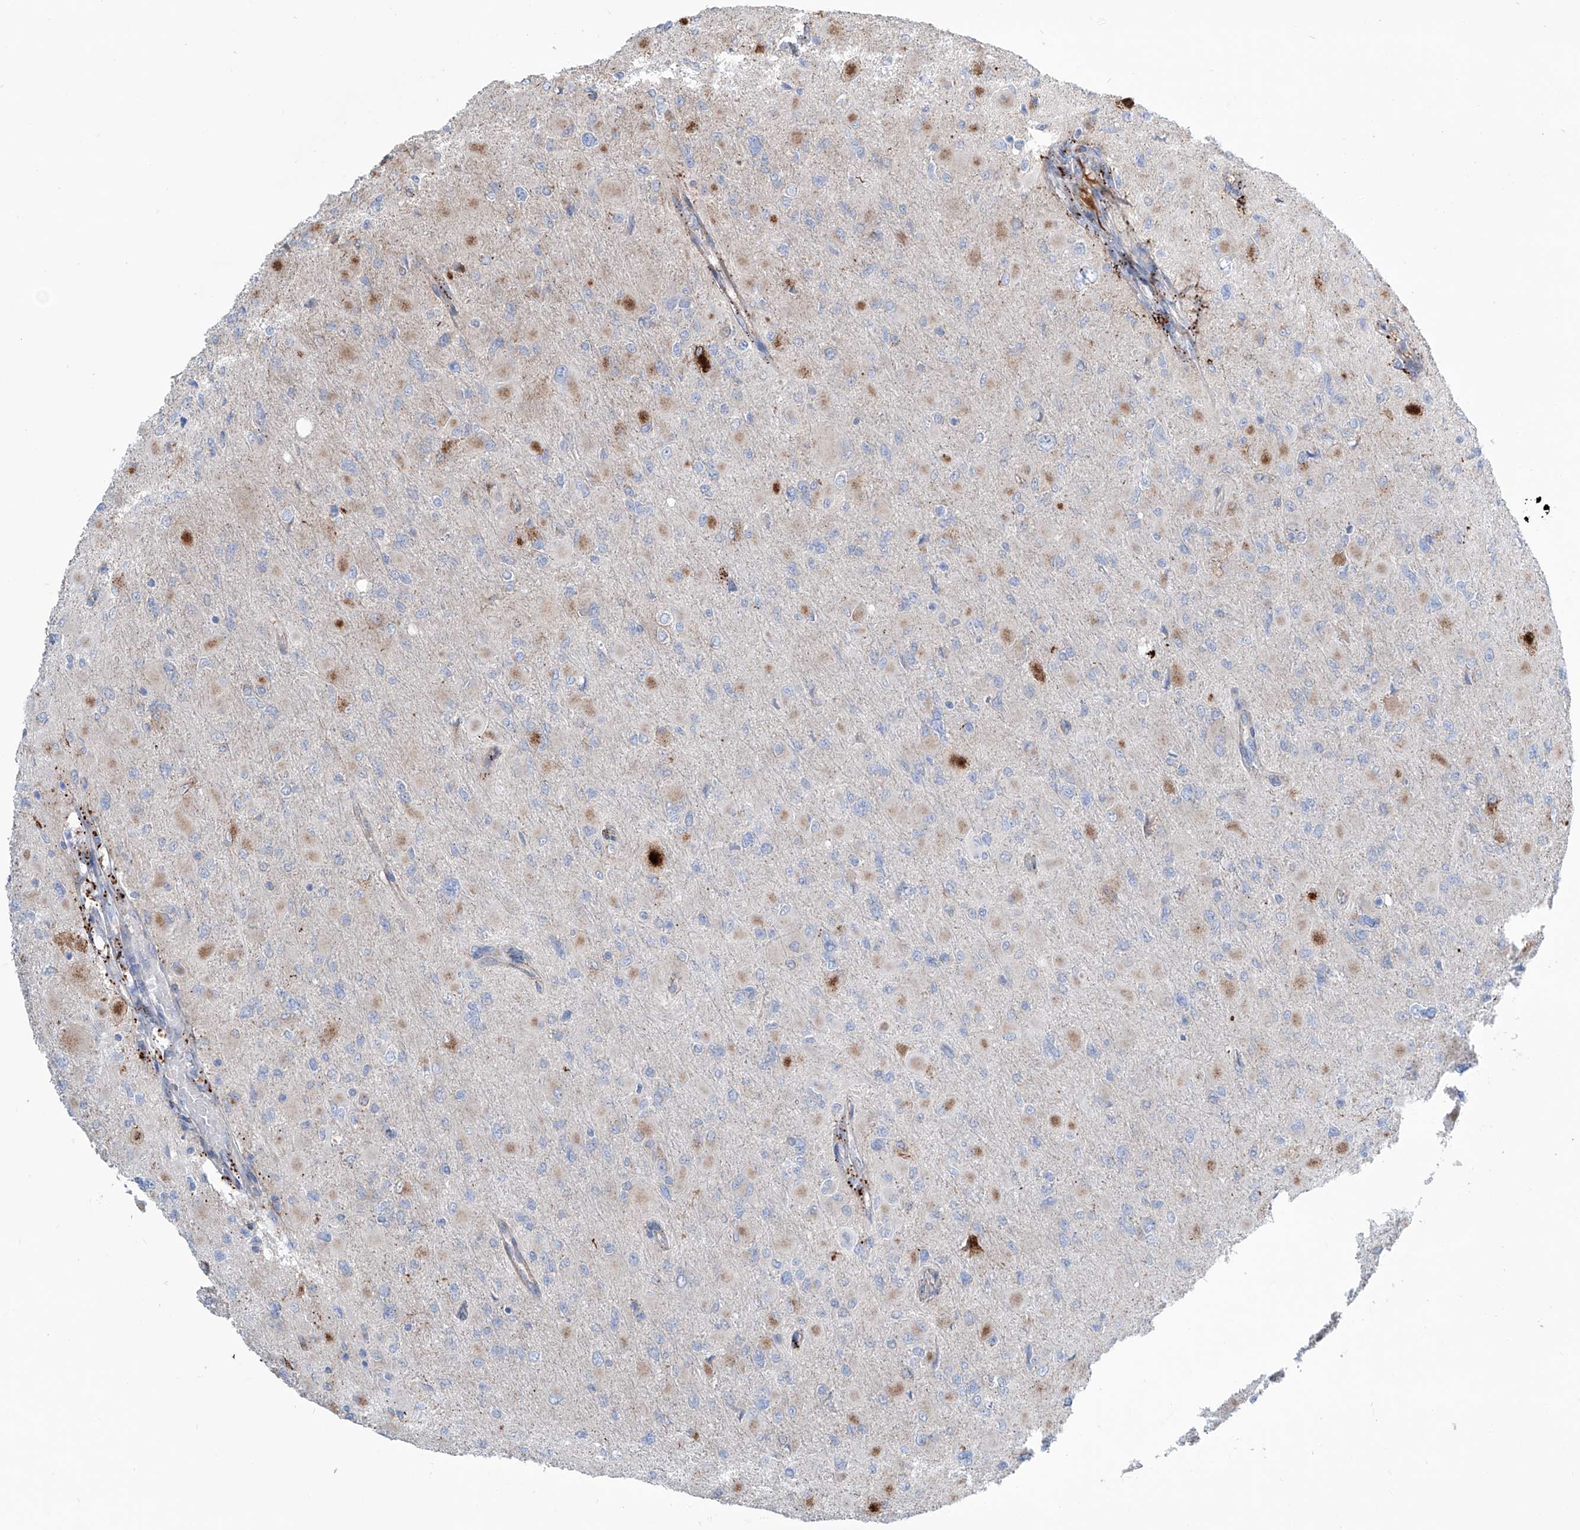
{"staining": {"intensity": "negative", "quantity": "none", "location": "none"}, "tissue": "glioma", "cell_type": "Tumor cells", "image_type": "cancer", "snomed": [{"axis": "morphology", "description": "Glioma, malignant, High grade"}, {"axis": "topography", "description": "Cerebral cortex"}], "caption": "Immunohistochemical staining of glioma demonstrates no significant staining in tumor cells. The staining is performed using DAB (3,3'-diaminobenzidine) brown chromogen with nuclei counter-stained in using hematoxylin.", "gene": "CDH5", "patient": {"sex": "female", "age": 36}}